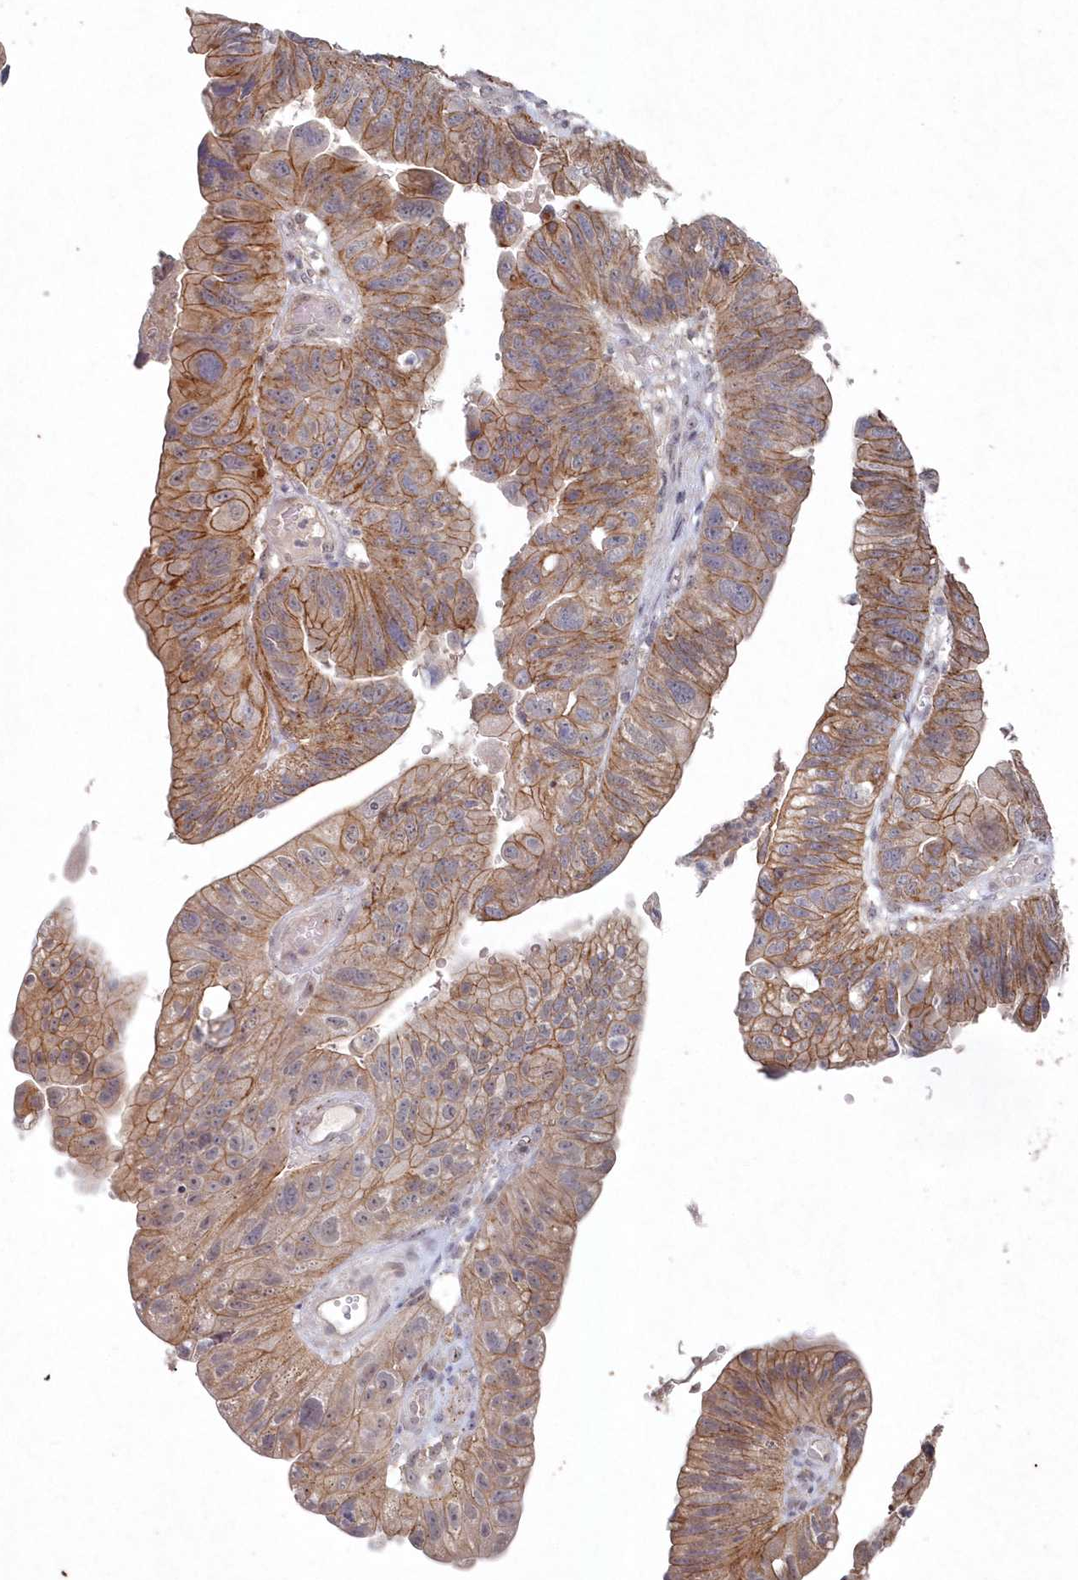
{"staining": {"intensity": "moderate", "quantity": ">75%", "location": "cytoplasmic/membranous"}, "tissue": "stomach cancer", "cell_type": "Tumor cells", "image_type": "cancer", "snomed": [{"axis": "morphology", "description": "Adenocarcinoma, NOS"}, {"axis": "topography", "description": "Stomach"}], "caption": "This is a micrograph of immunohistochemistry staining of stomach cancer (adenocarcinoma), which shows moderate positivity in the cytoplasmic/membranous of tumor cells.", "gene": "VSIG2", "patient": {"sex": "male", "age": 59}}